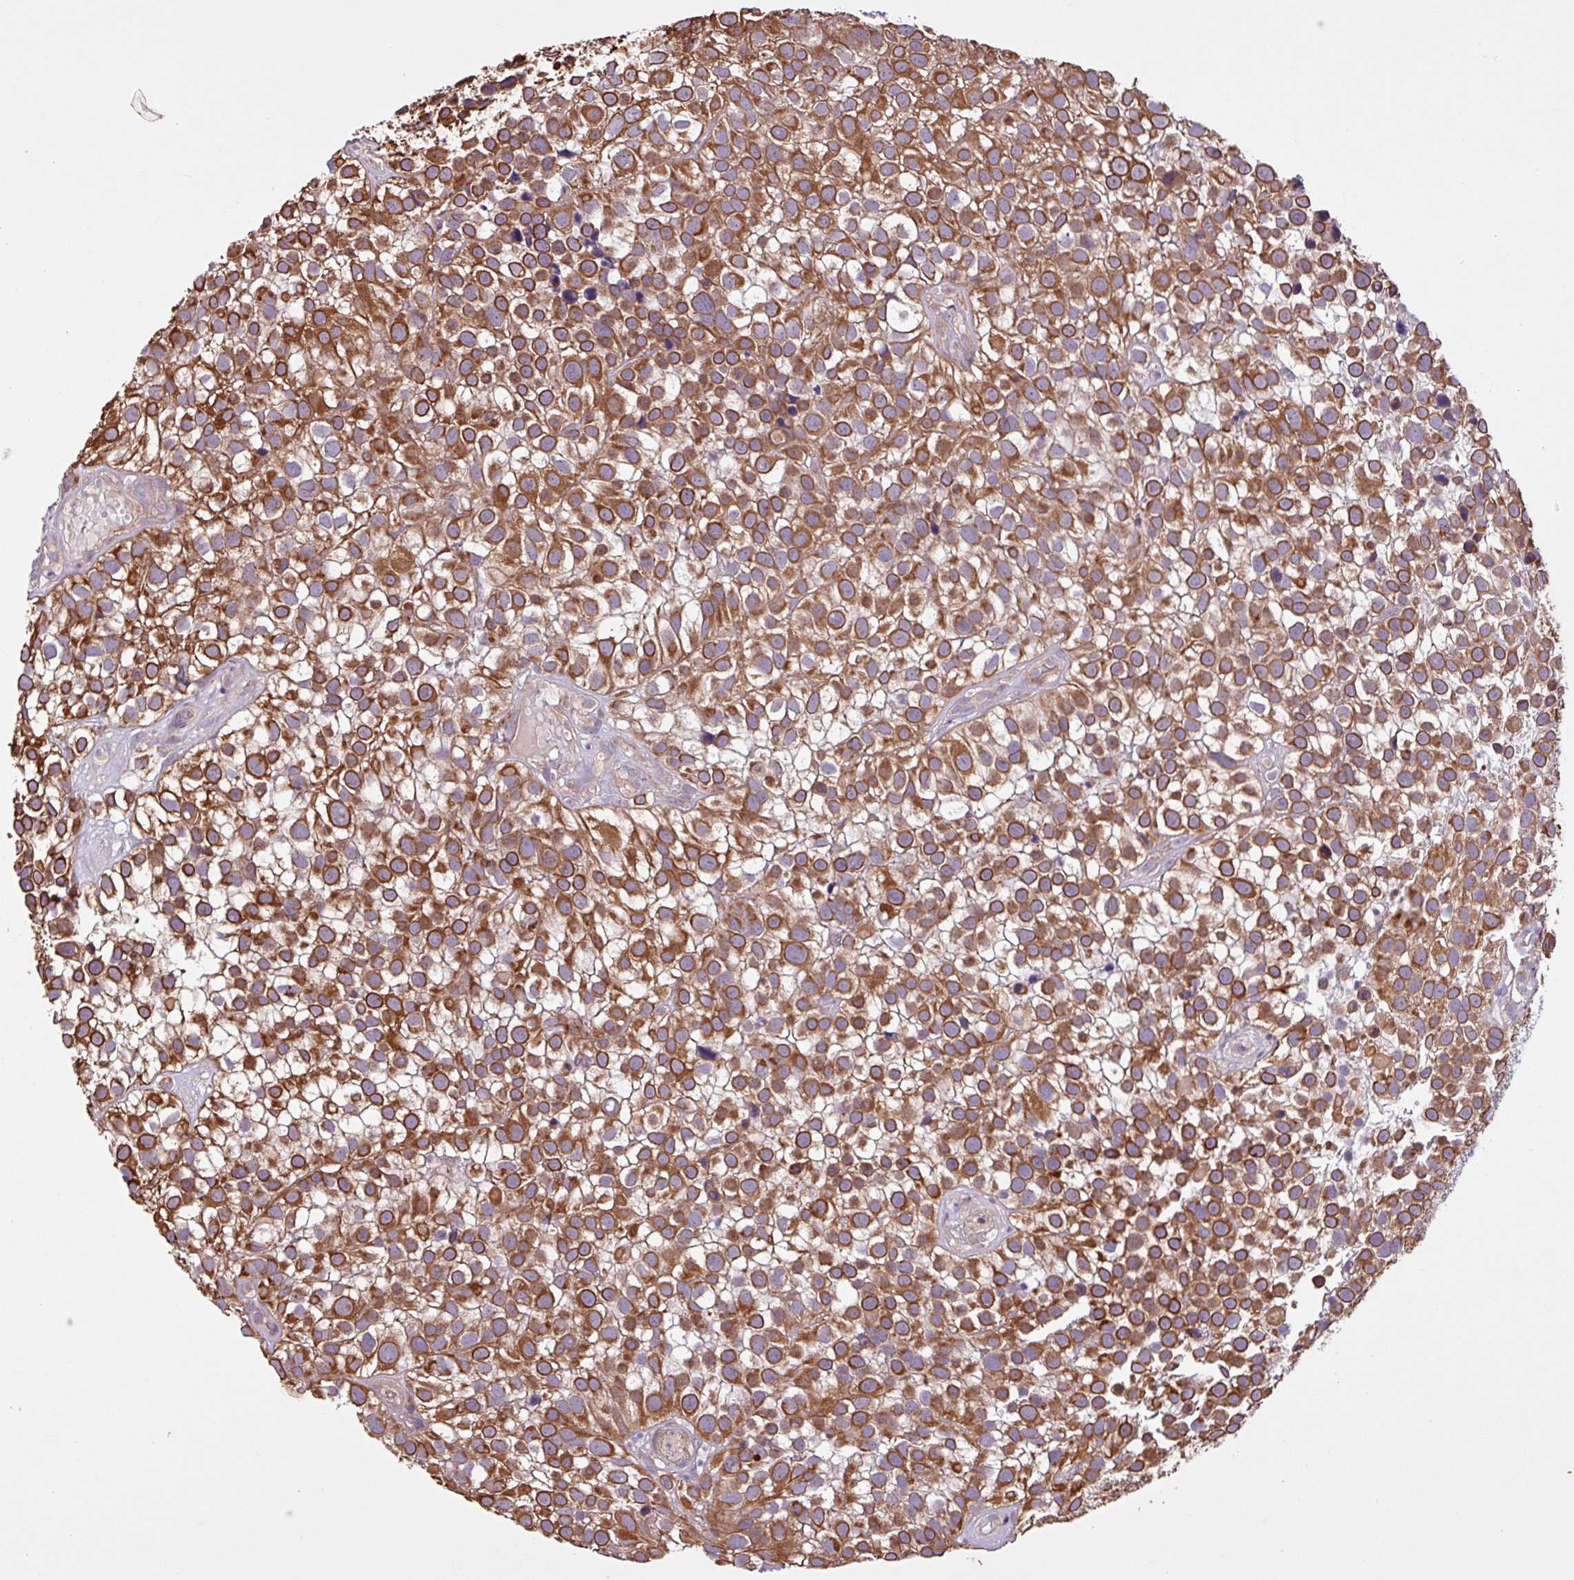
{"staining": {"intensity": "moderate", "quantity": ">75%", "location": "cytoplasmic/membranous"}, "tissue": "urothelial cancer", "cell_type": "Tumor cells", "image_type": "cancer", "snomed": [{"axis": "morphology", "description": "Urothelial carcinoma, High grade"}, {"axis": "topography", "description": "Urinary bladder"}], "caption": "Protein positivity by immunohistochemistry displays moderate cytoplasmic/membranous positivity in approximately >75% of tumor cells in urothelial cancer.", "gene": "TIMM10B", "patient": {"sex": "male", "age": 56}}